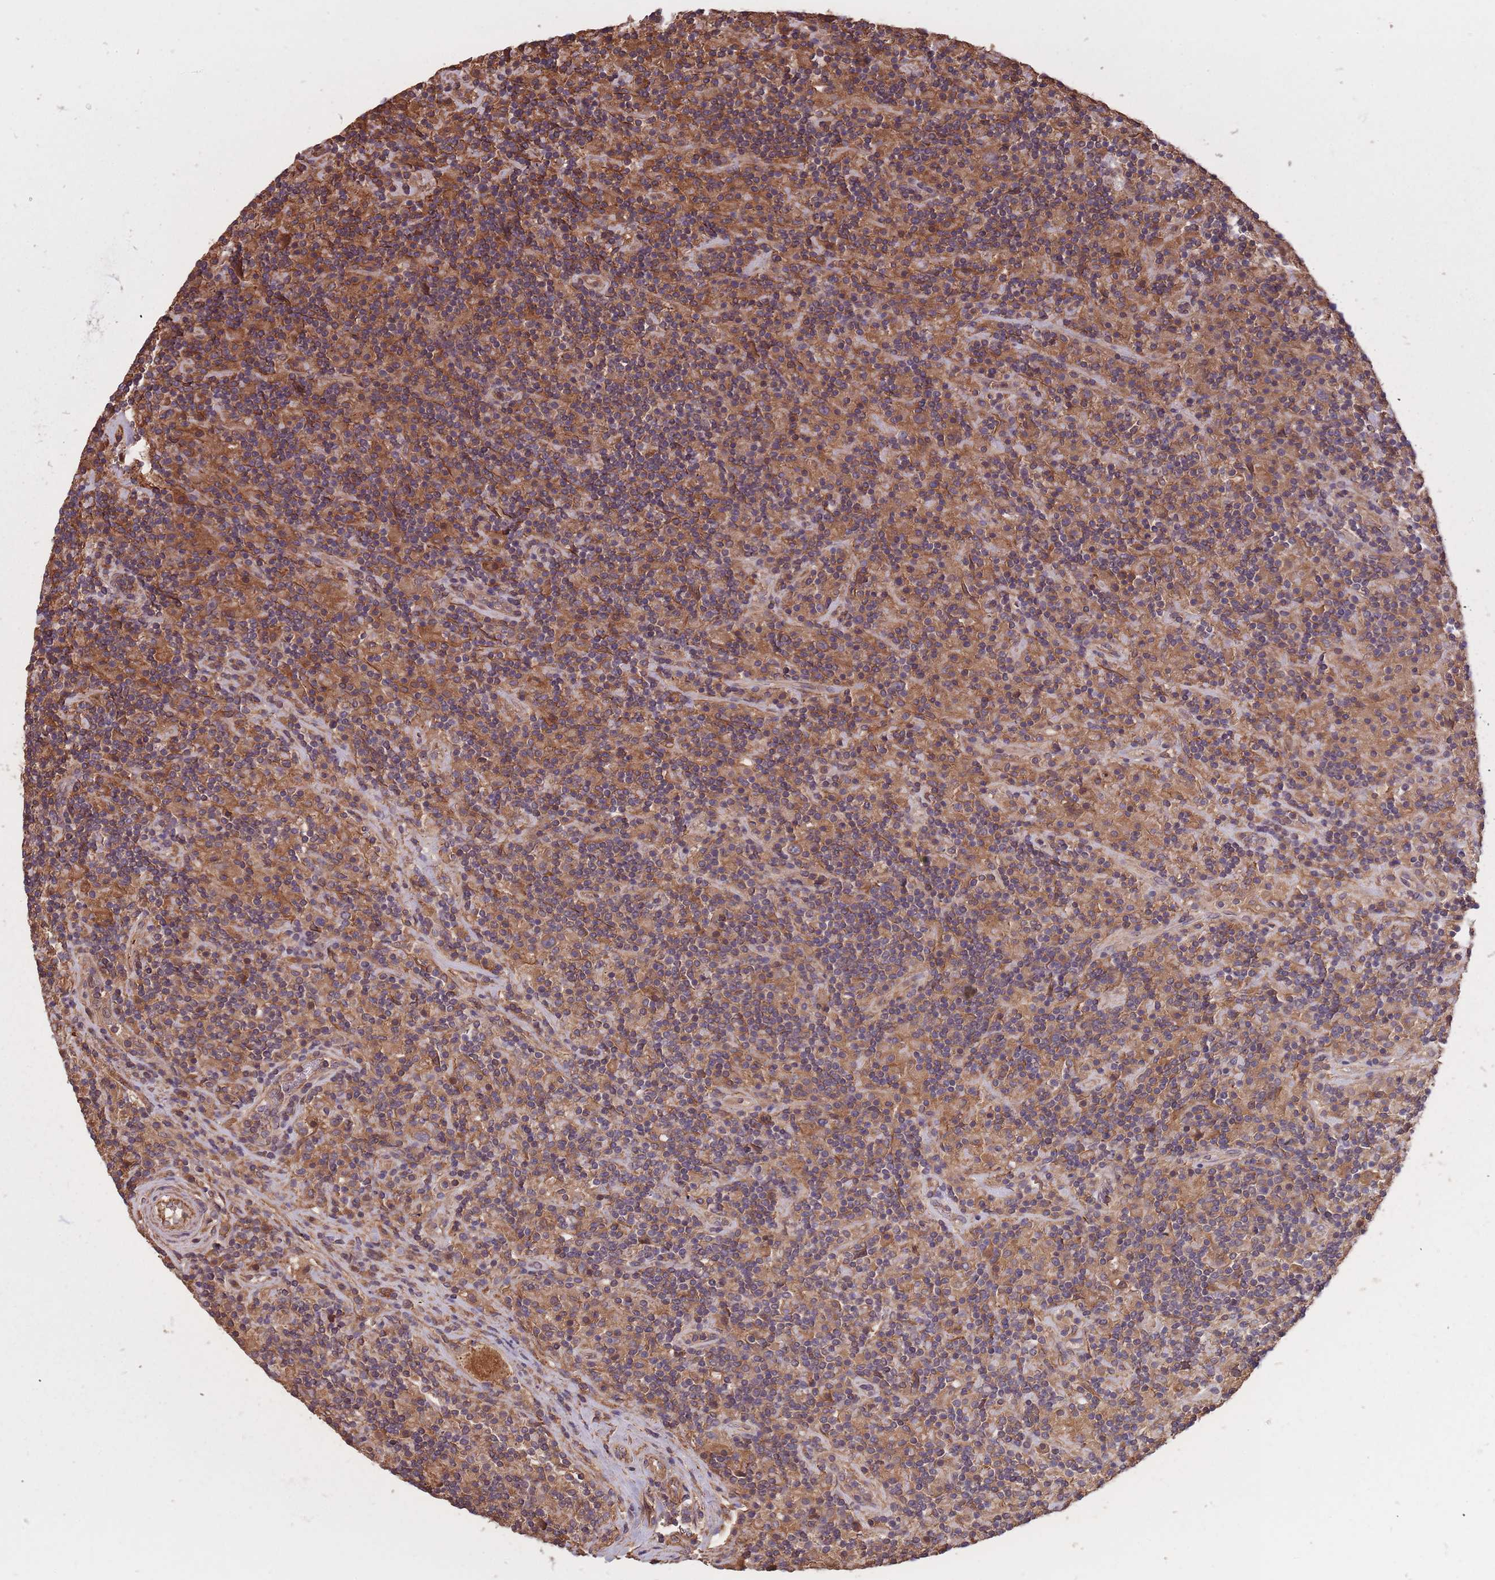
{"staining": {"intensity": "moderate", "quantity": ">75%", "location": "cytoplasmic/membranous,nuclear"}, "tissue": "lymphoma", "cell_type": "Tumor cells", "image_type": "cancer", "snomed": [{"axis": "morphology", "description": "Hodgkin's disease, NOS"}, {"axis": "topography", "description": "Lymph node"}], "caption": "Hodgkin's disease was stained to show a protein in brown. There is medium levels of moderate cytoplasmic/membranous and nuclear positivity in about >75% of tumor cells. The staining was performed using DAB, with brown indicating positive protein expression. Nuclei are stained blue with hematoxylin.", "gene": "ARMH3", "patient": {"sex": "male", "age": 70}}